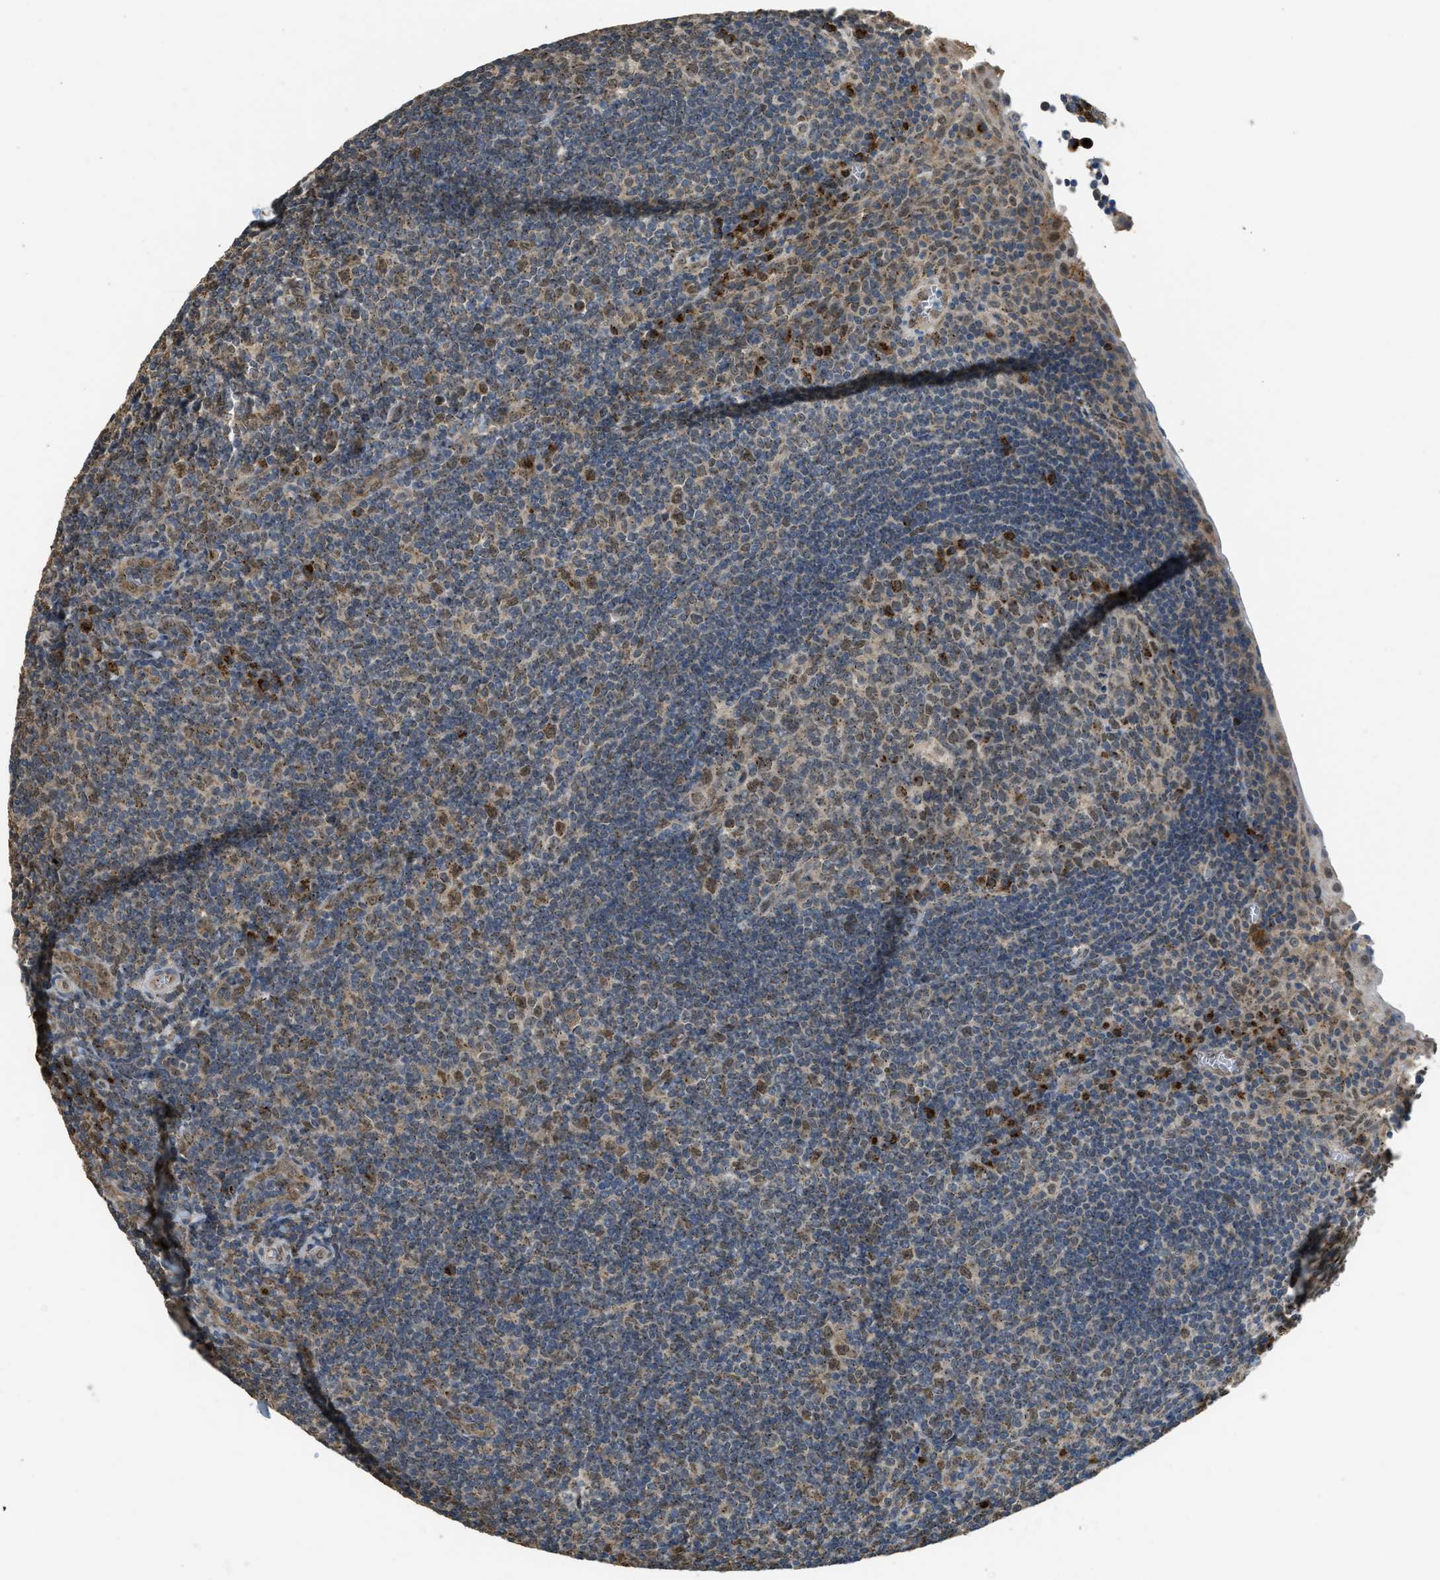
{"staining": {"intensity": "moderate", "quantity": "25%-75%", "location": "cytoplasmic/membranous,nuclear"}, "tissue": "tonsil", "cell_type": "Germinal center cells", "image_type": "normal", "snomed": [{"axis": "morphology", "description": "Normal tissue, NOS"}, {"axis": "topography", "description": "Tonsil"}], "caption": "DAB (3,3'-diaminobenzidine) immunohistochemical staining of benign tonsil shows moderate cytoplasmic/membranous,nuclear protein positivity in approximately 25%-75% of germinal center cells. (DAB IHC with brightfield microscopy, high magnification).", "gene": "IPO7", "patient": {"sex": "male", "age": 37}}